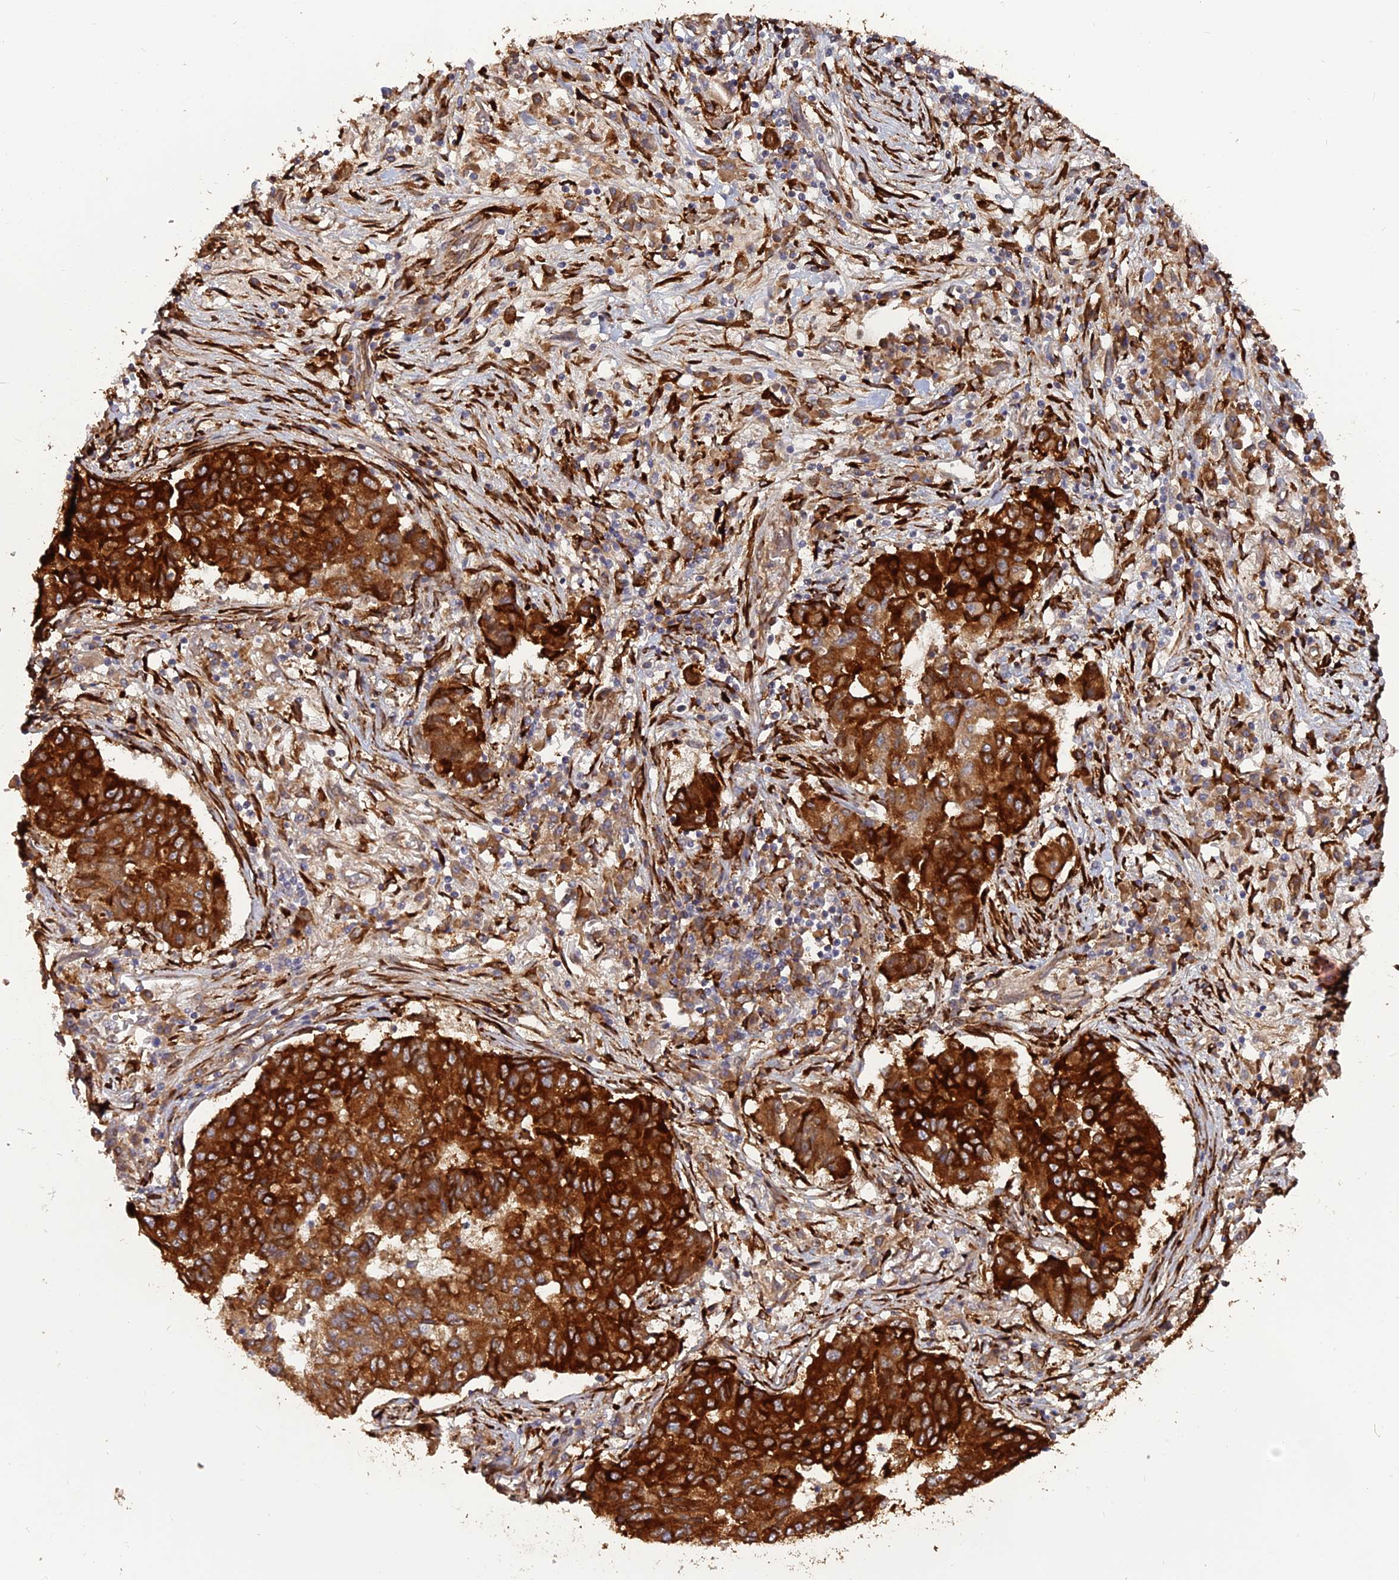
{"staining": {"intensity": "strong", "quantity": ">75%", "location": "cytoplasmic/membranous"}, "tissue": "lung cancer", "cell_type": "Tumor cells", "image_type": "cancer", "snomed": [{"axis": "morphology", "description": "Squamous cell carcinoma, NOS"}, {"axis": "topography", "description": "Lung"}], "caption": "IHC of human squamous cell carcinoma (lung) shows high levels of strong cytoplasmic/membranous positivity in approximately >75% of tumor cells. (brown staining indicates protein expression, while blue staining denotes nuclei).", "gene": "PPIC", "patient": {"sex": "male", "age": 74}}